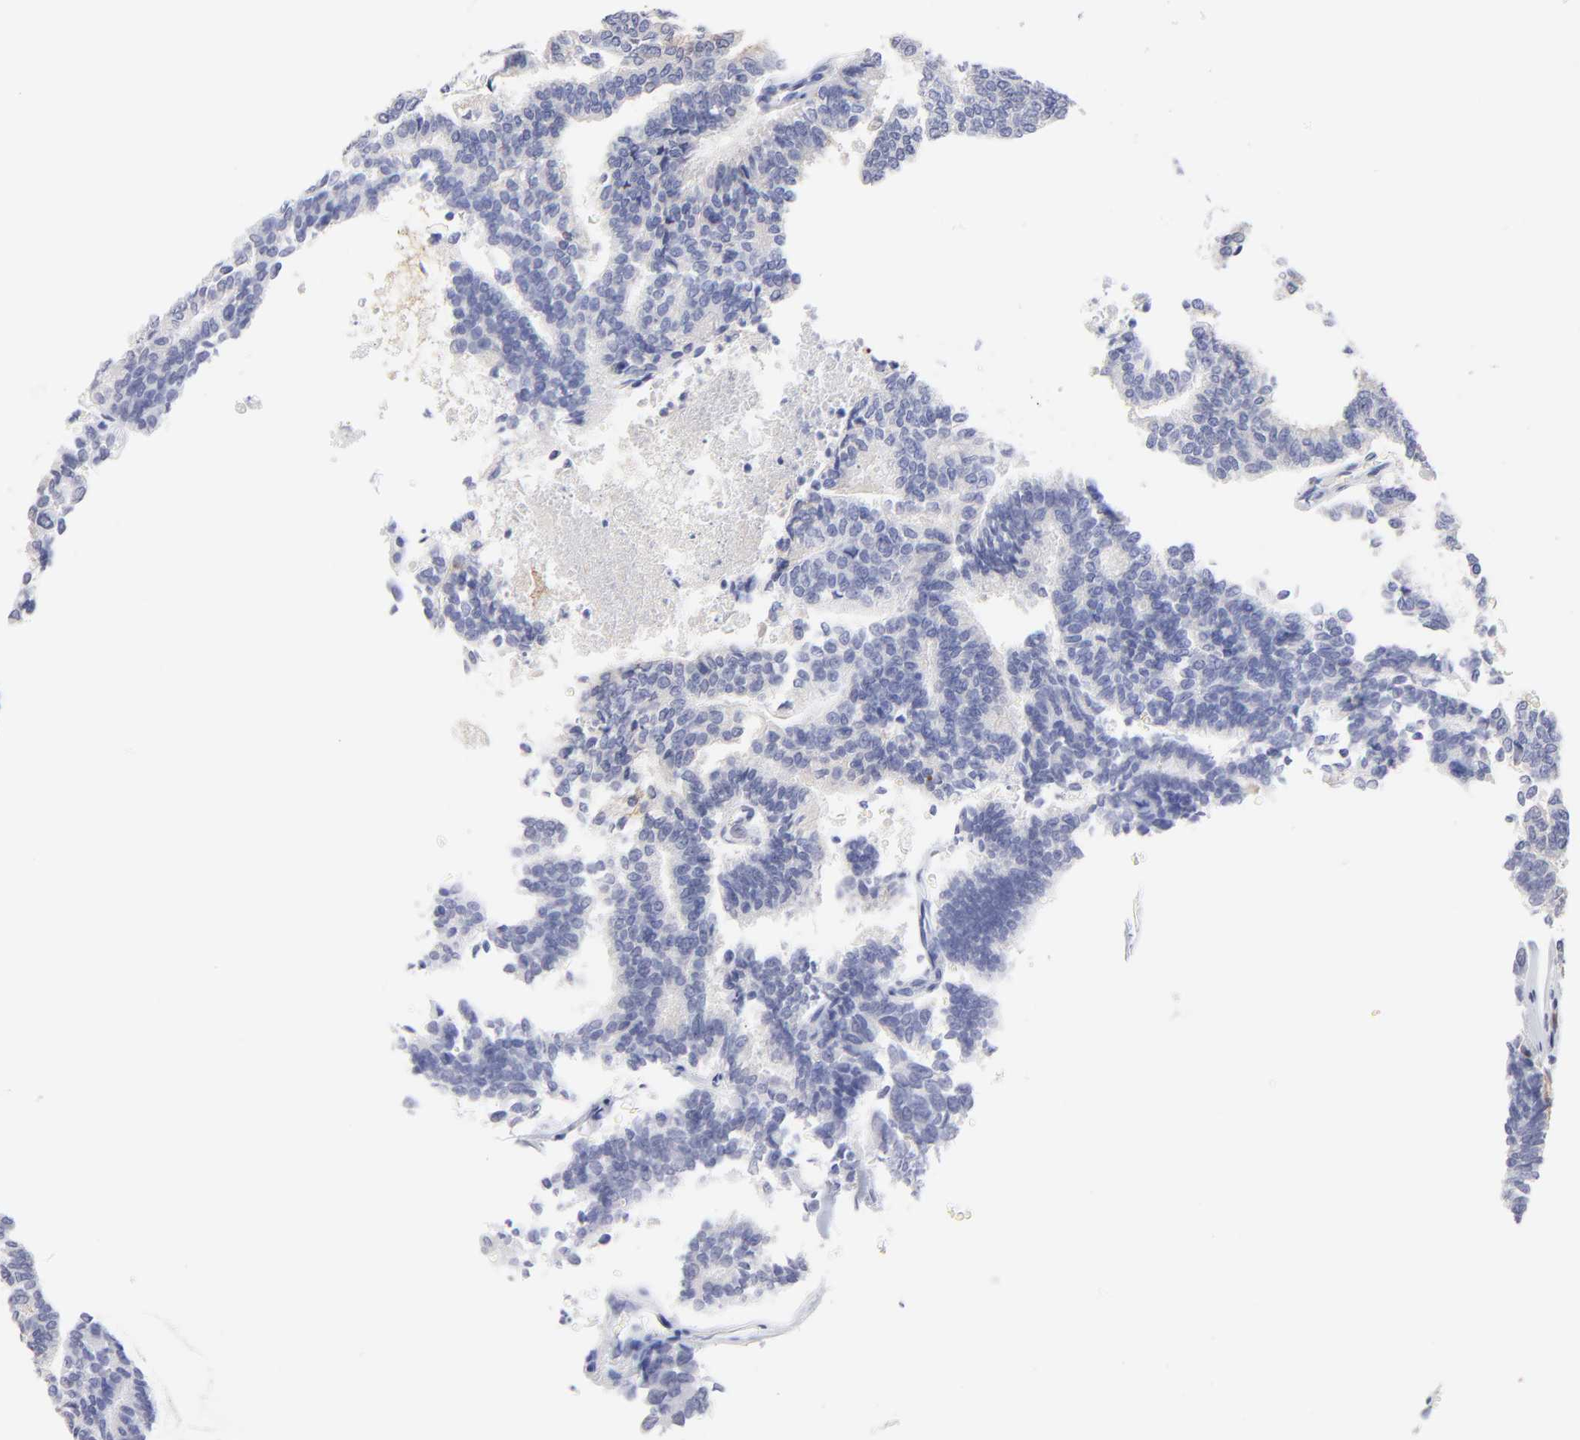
{"staining": {"intensity": "negative", "quantity": "none", "location": "none"}, "tissue": "thyroid cancer", "cell_type": "Tumor cells", "image_type": "cancer", "snomed": [{"axis": "morphology", "description": "Papillary adenocarcinoma, NOS"}, {"axis": "topography", "description": "Thyroid gland"}], "caption": "Papillary adenocarcinoma (thyroid) was stained to show a protein in brown. There is no significant positivity in tumor cells.", "gene": "SMARCA1", "patient": {"sex": "female", "age": 35}}